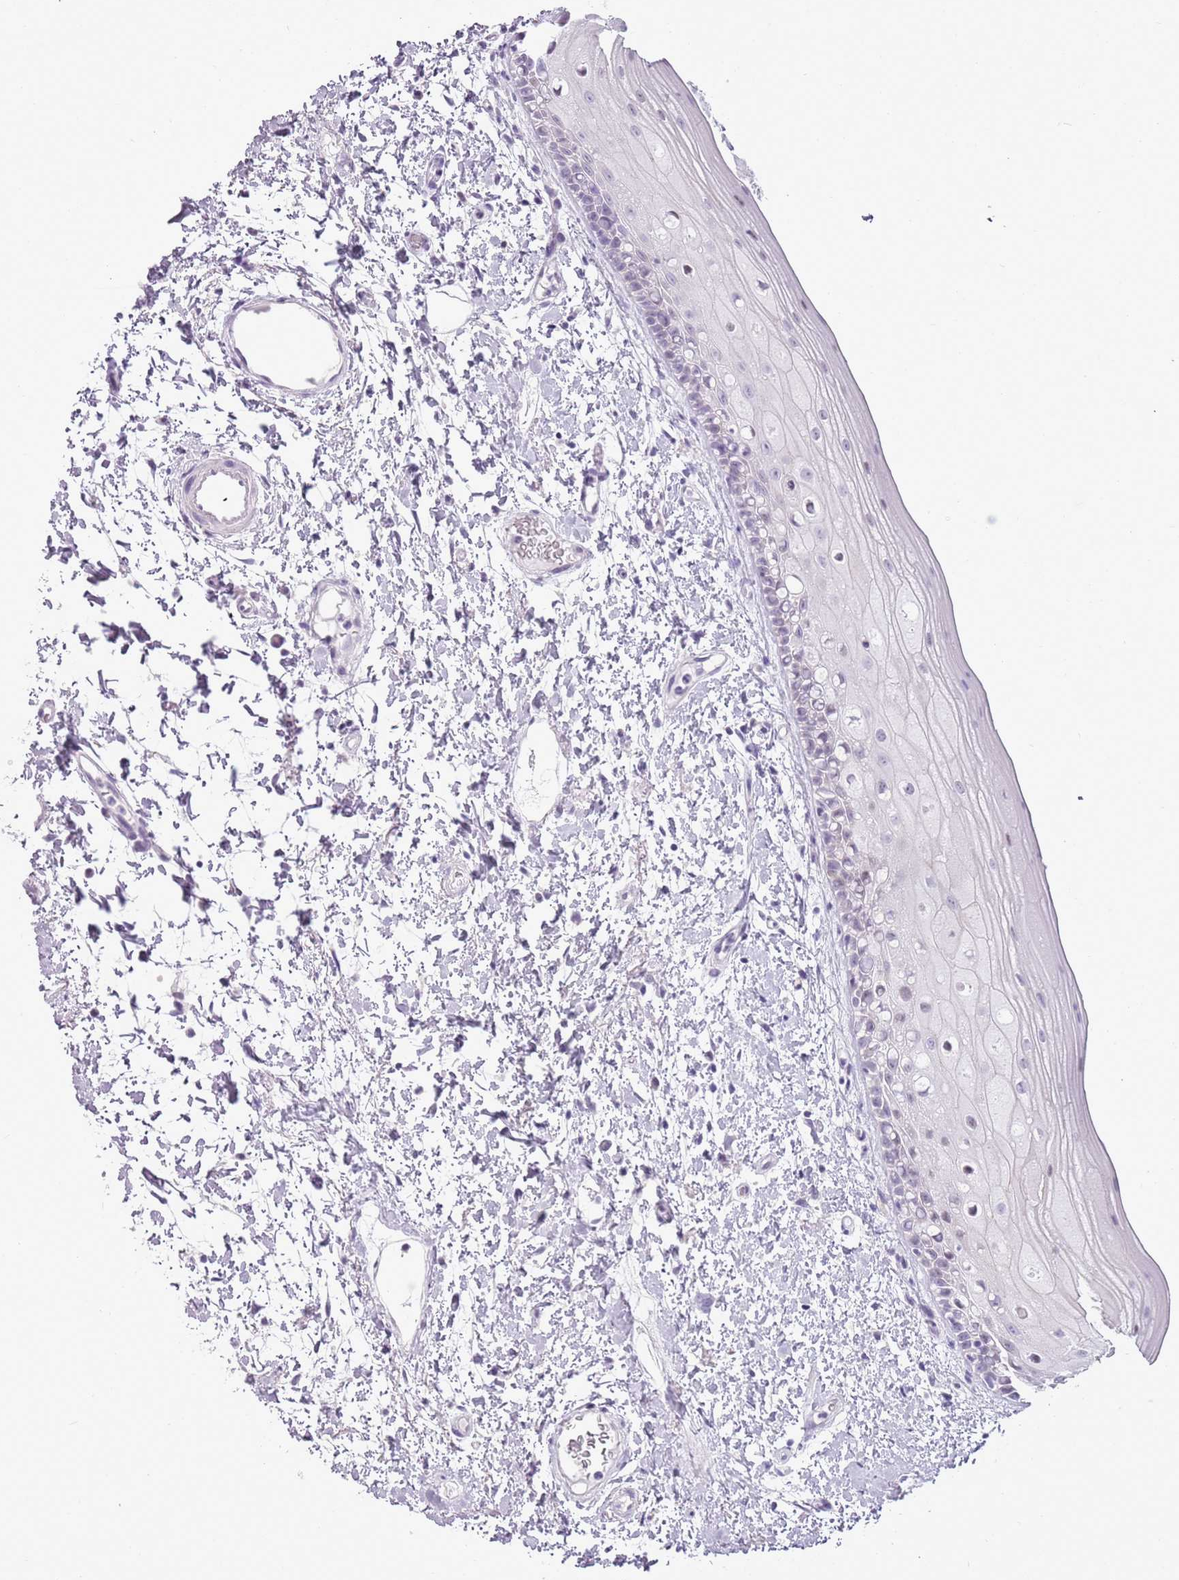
{"staining": {"intensity": "negative", "quantity": "none", "location": "none"}, "tissue": "oral mucosa", "cell_type": "Squamous epithelial cells", "image_type": "normal", "snomed": [{"axis": "morphology", "description": "Normal tissue, NOS"}, {"axis": "topography", "description": "Oral tissue"}], "caption": "Immunohistochemistry image of benign human oral mucosa stained for a protein (brown), which displays no expression in squamous epithelial cells.", "gene": "RPL3L", "patient": {"sex": "female", "age": 76}}